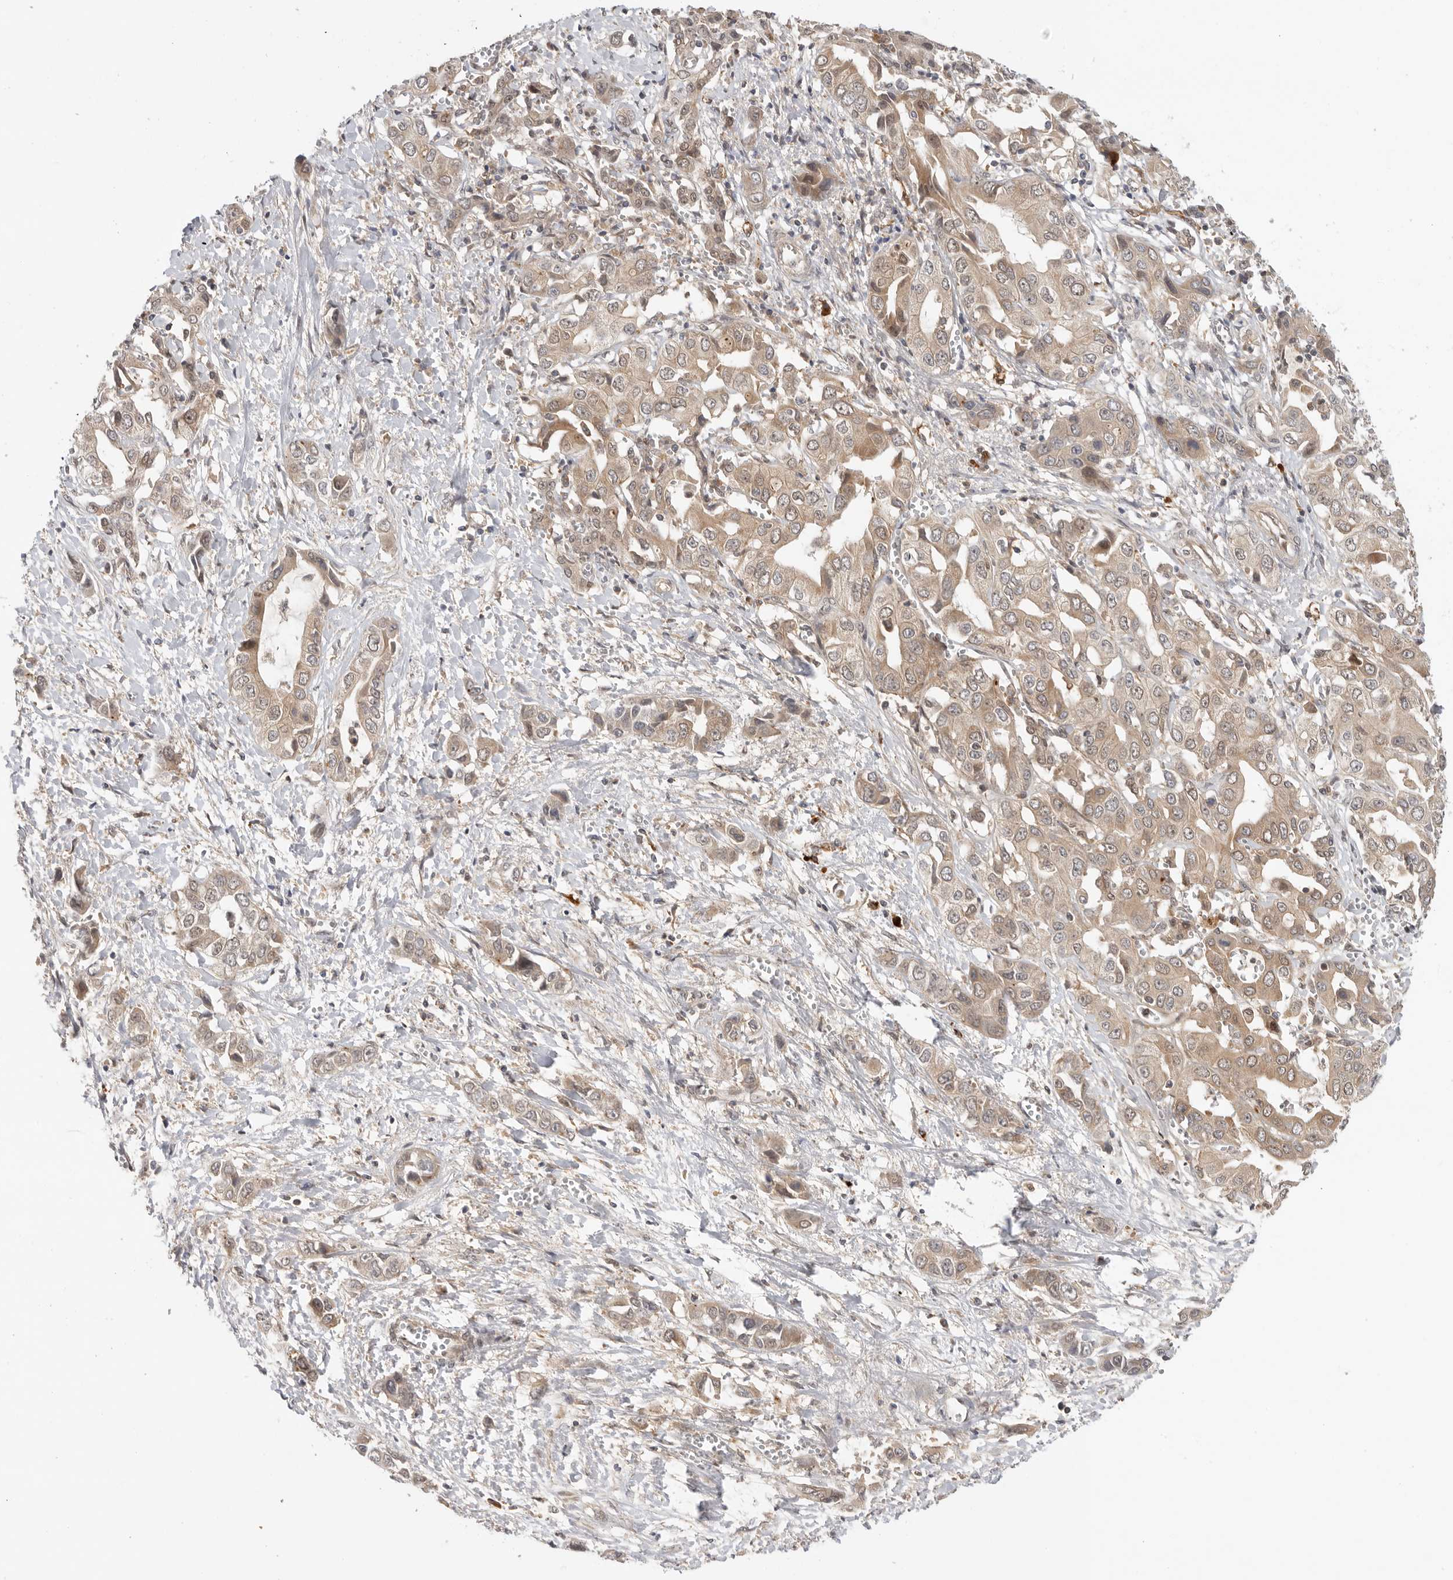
{"staining": {"intensity": "weak", "quantity": ">75%", "location": "cytoplasmic/membranous"}, "tissue": "liver cancer", "cell_type": "Tumor cells", "image_type": "cancer", "snomed": [{"axis": "morphology", "description": "Cholangiocarcinoma"}, {"axis": "topography", "description": "Liver"}], "caption": "A low amount of weak cytoplasmic/membranous staining is present in about >75% of tumor cells in liver cancer tissue.", "gene": "DCAF8", "patient": {"sex": "female", "age": 52}}